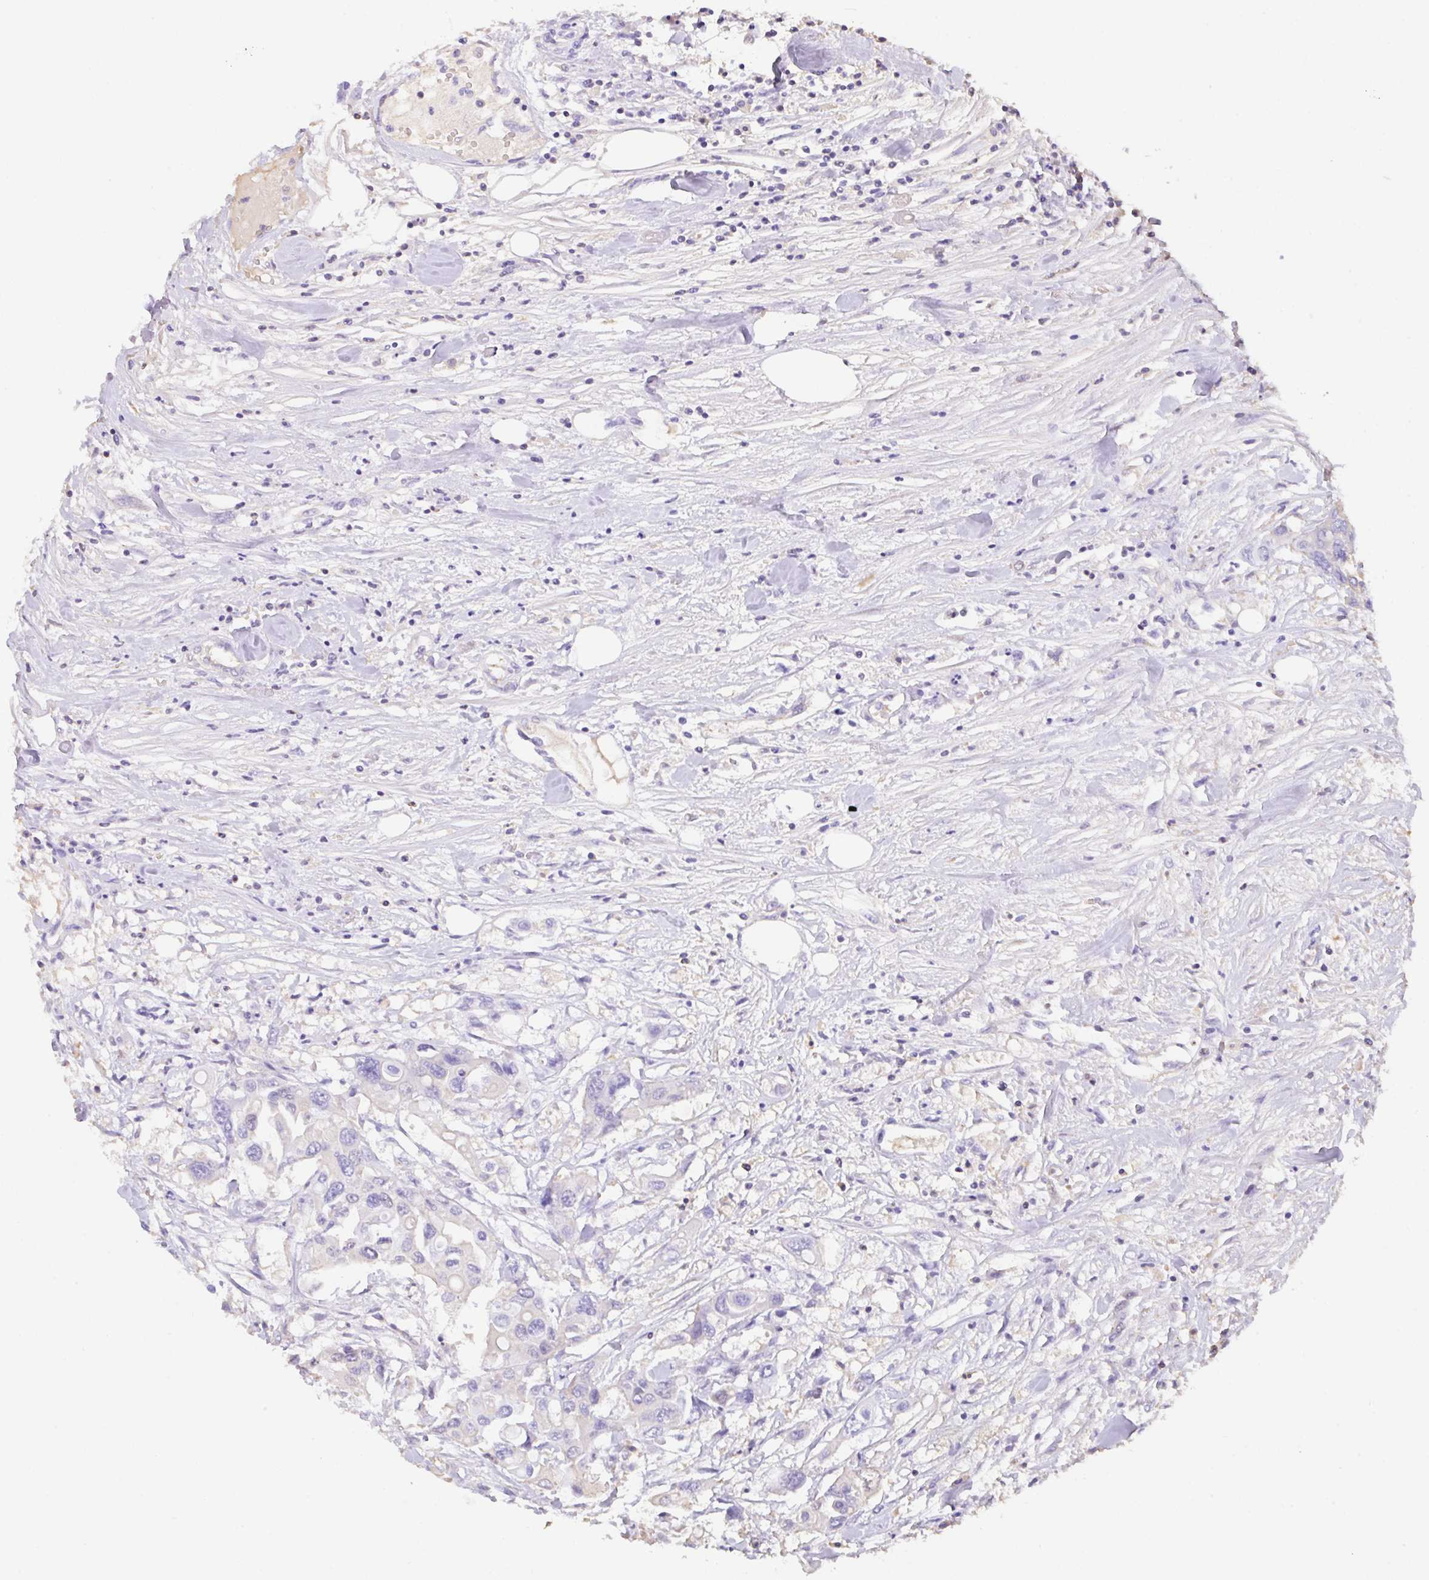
{"staining": {"intensity": "negative", "quantity": "none", "location": "none"}, "tissue": "colorectal cancer", "cell_type": "Tumor cells", "image_type": "cancer", "snomed": [{"axis": "morphology", "description": "Adenocarcinoma, NOS"}, {"axis": "topography", "description": "Colon"}], "caption": "A micrograph of human adenocarcinoma (colorectal) is negative for staining in tumor cells.", "gene": "HOXC12", "patient": {"sex": "male", "age": 77}}